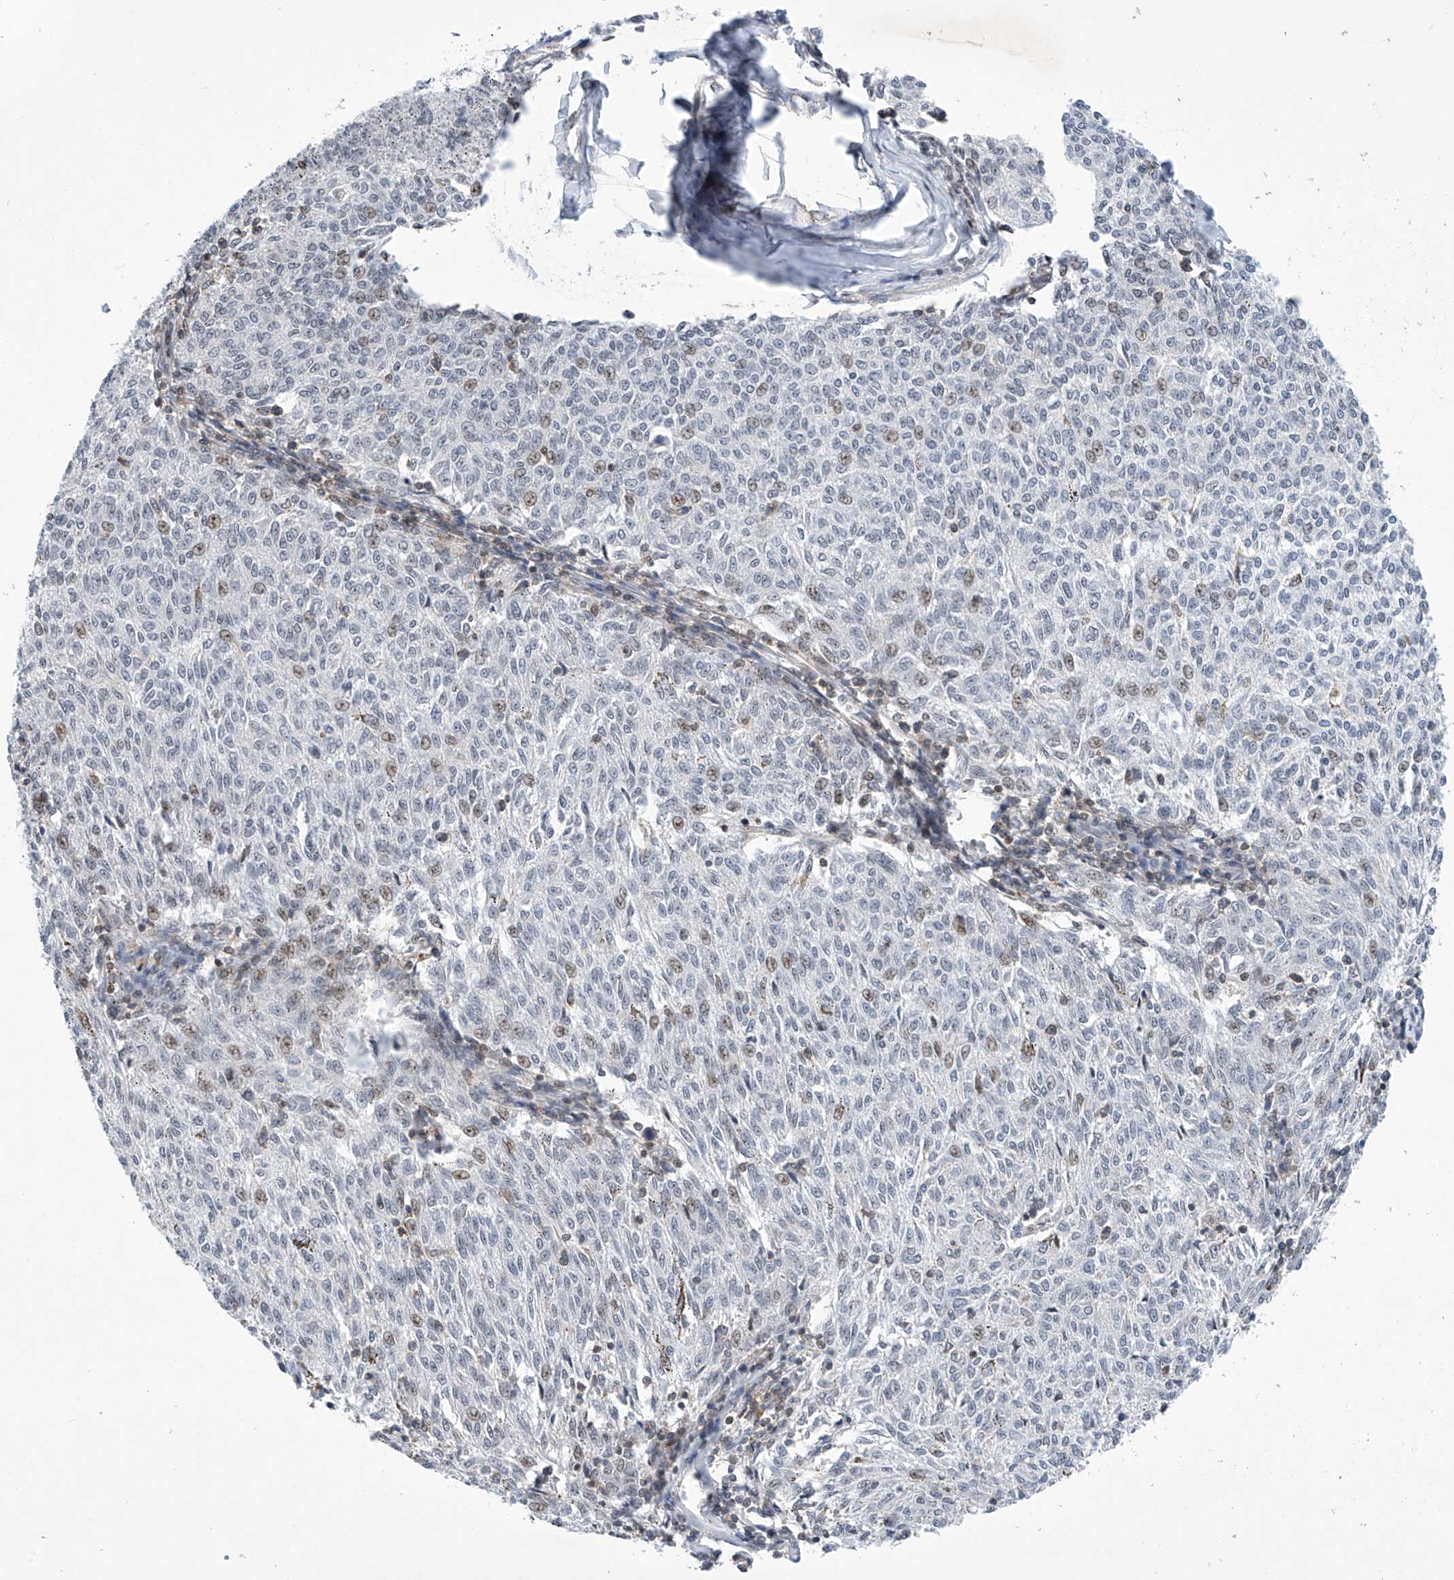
{"staining": {"intensity": "weak", "quantity": "<25%", "location": "nuclear"}, "tissue": "melanoma", "cell_type": "Tumor cells", "image_type": "cancer", "snomed": [{"axis": "morphology", "description": "Malignant melanoma, NOS"}, {"axis": "topography", "description": "Skin"}], "caption": "Protein analysis of melanoma exhibits no significant expression in tumor cells. (DAB (3,3'-diaminobenzidine) immunohistochemistry with hematoxylin counter stain).", "gene": "MSL3", "patient": {"sex": "female", "age": 72}}